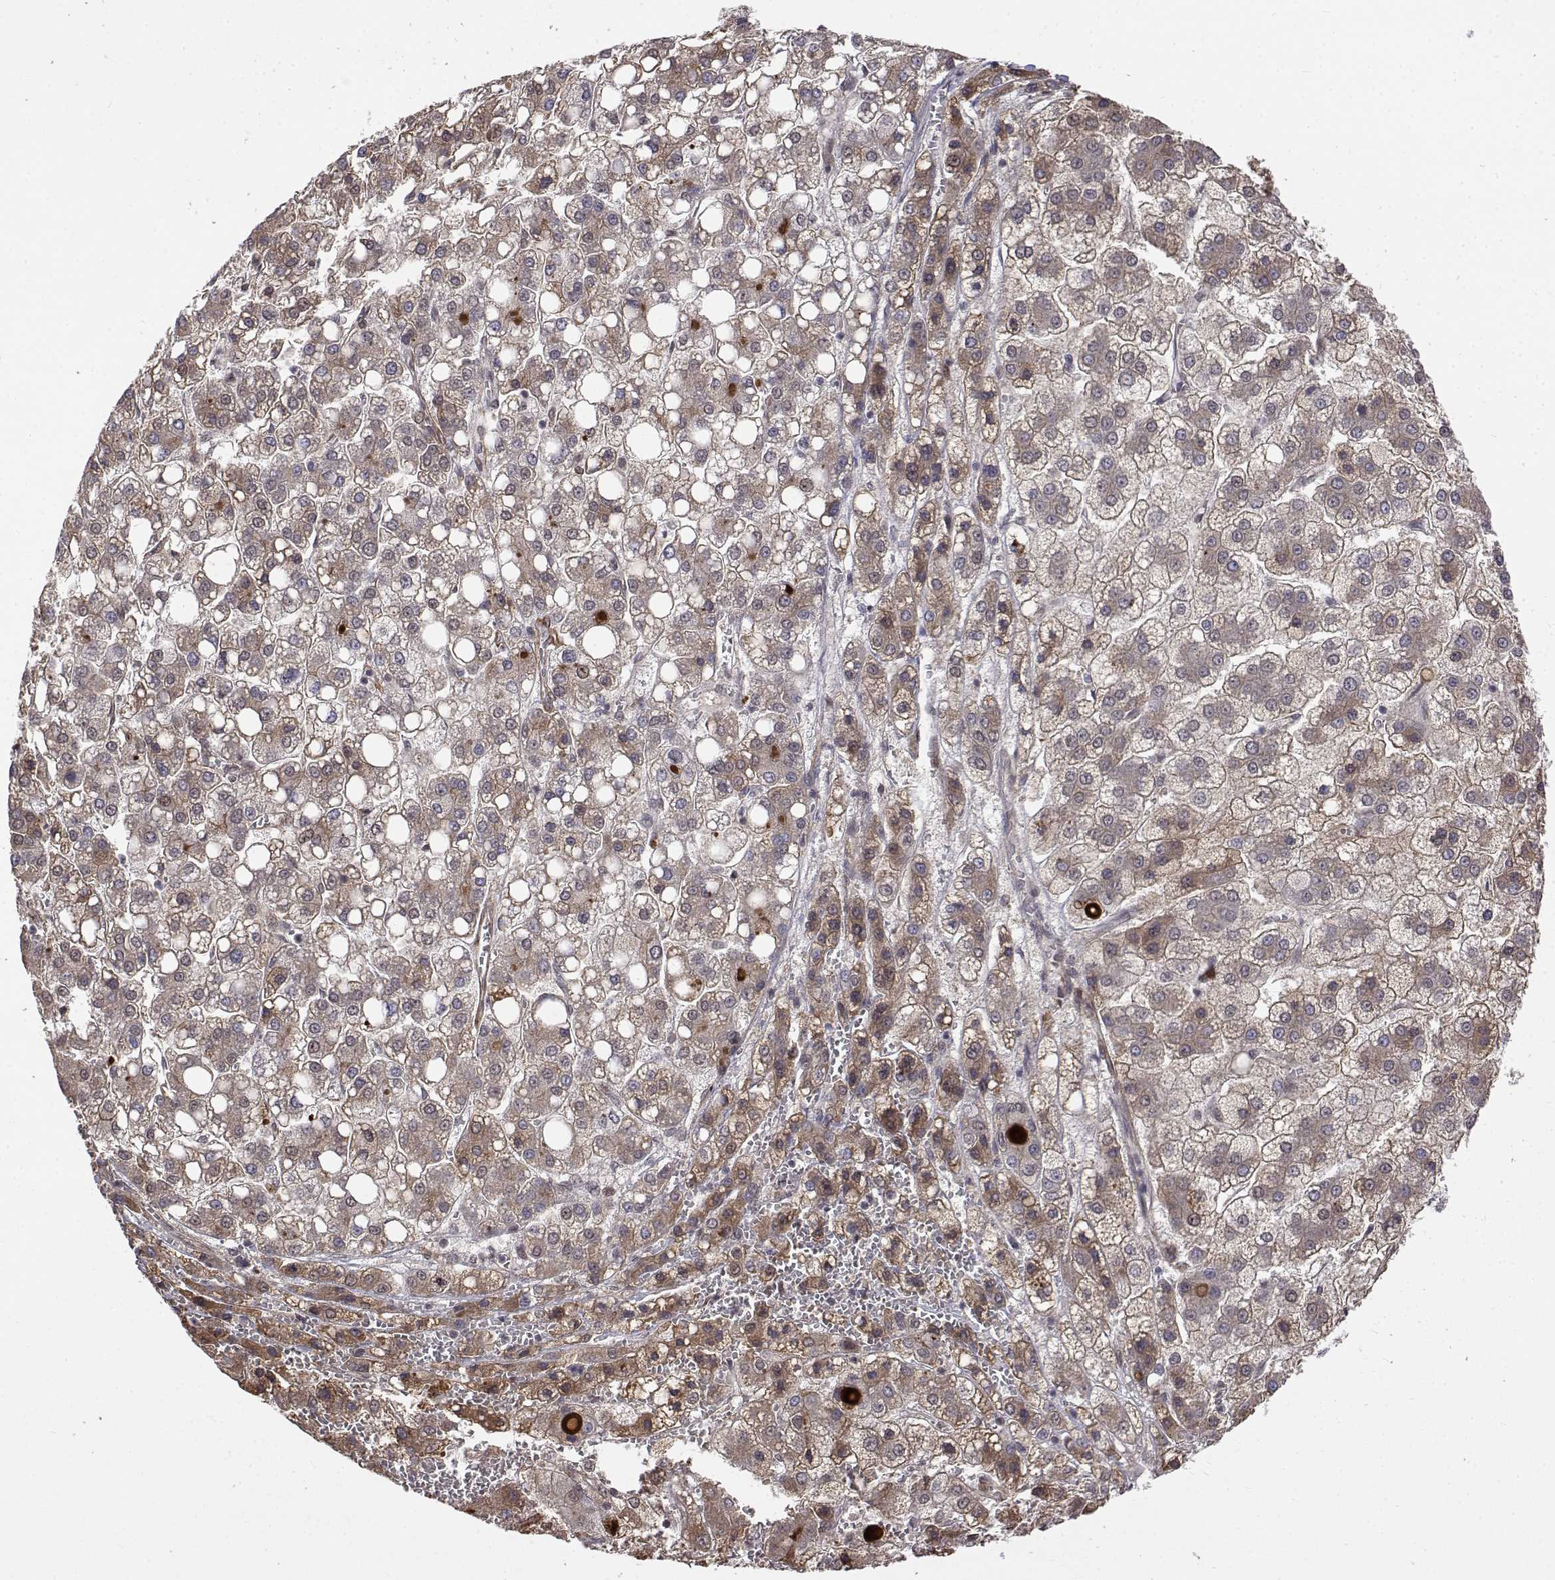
{"staining": {"intensity": "weak", "quantity": "<25%", "location": "cytoplasmic/membranous"}, "tissue": "liver cancer", "cell_type": "Tumor cells", "image_type": "cancer", "snomed": [{"axis": "morphology", "description": "Carcinoma, Hepatocellular, NOS"}, {"axis": "topography", "description": "Liver"}], "caption": "The micrograph reveals no significant positivity in tumor cells of liver hepatocellular carcinoma. Brightfield microscopy of immunohistochemistry (IHC) stained with DAB (brown) and hematoxylin (blue), captured at high magnification.", "gene": "ITGA7", "patient": {"sex": "male", "age": 73}}